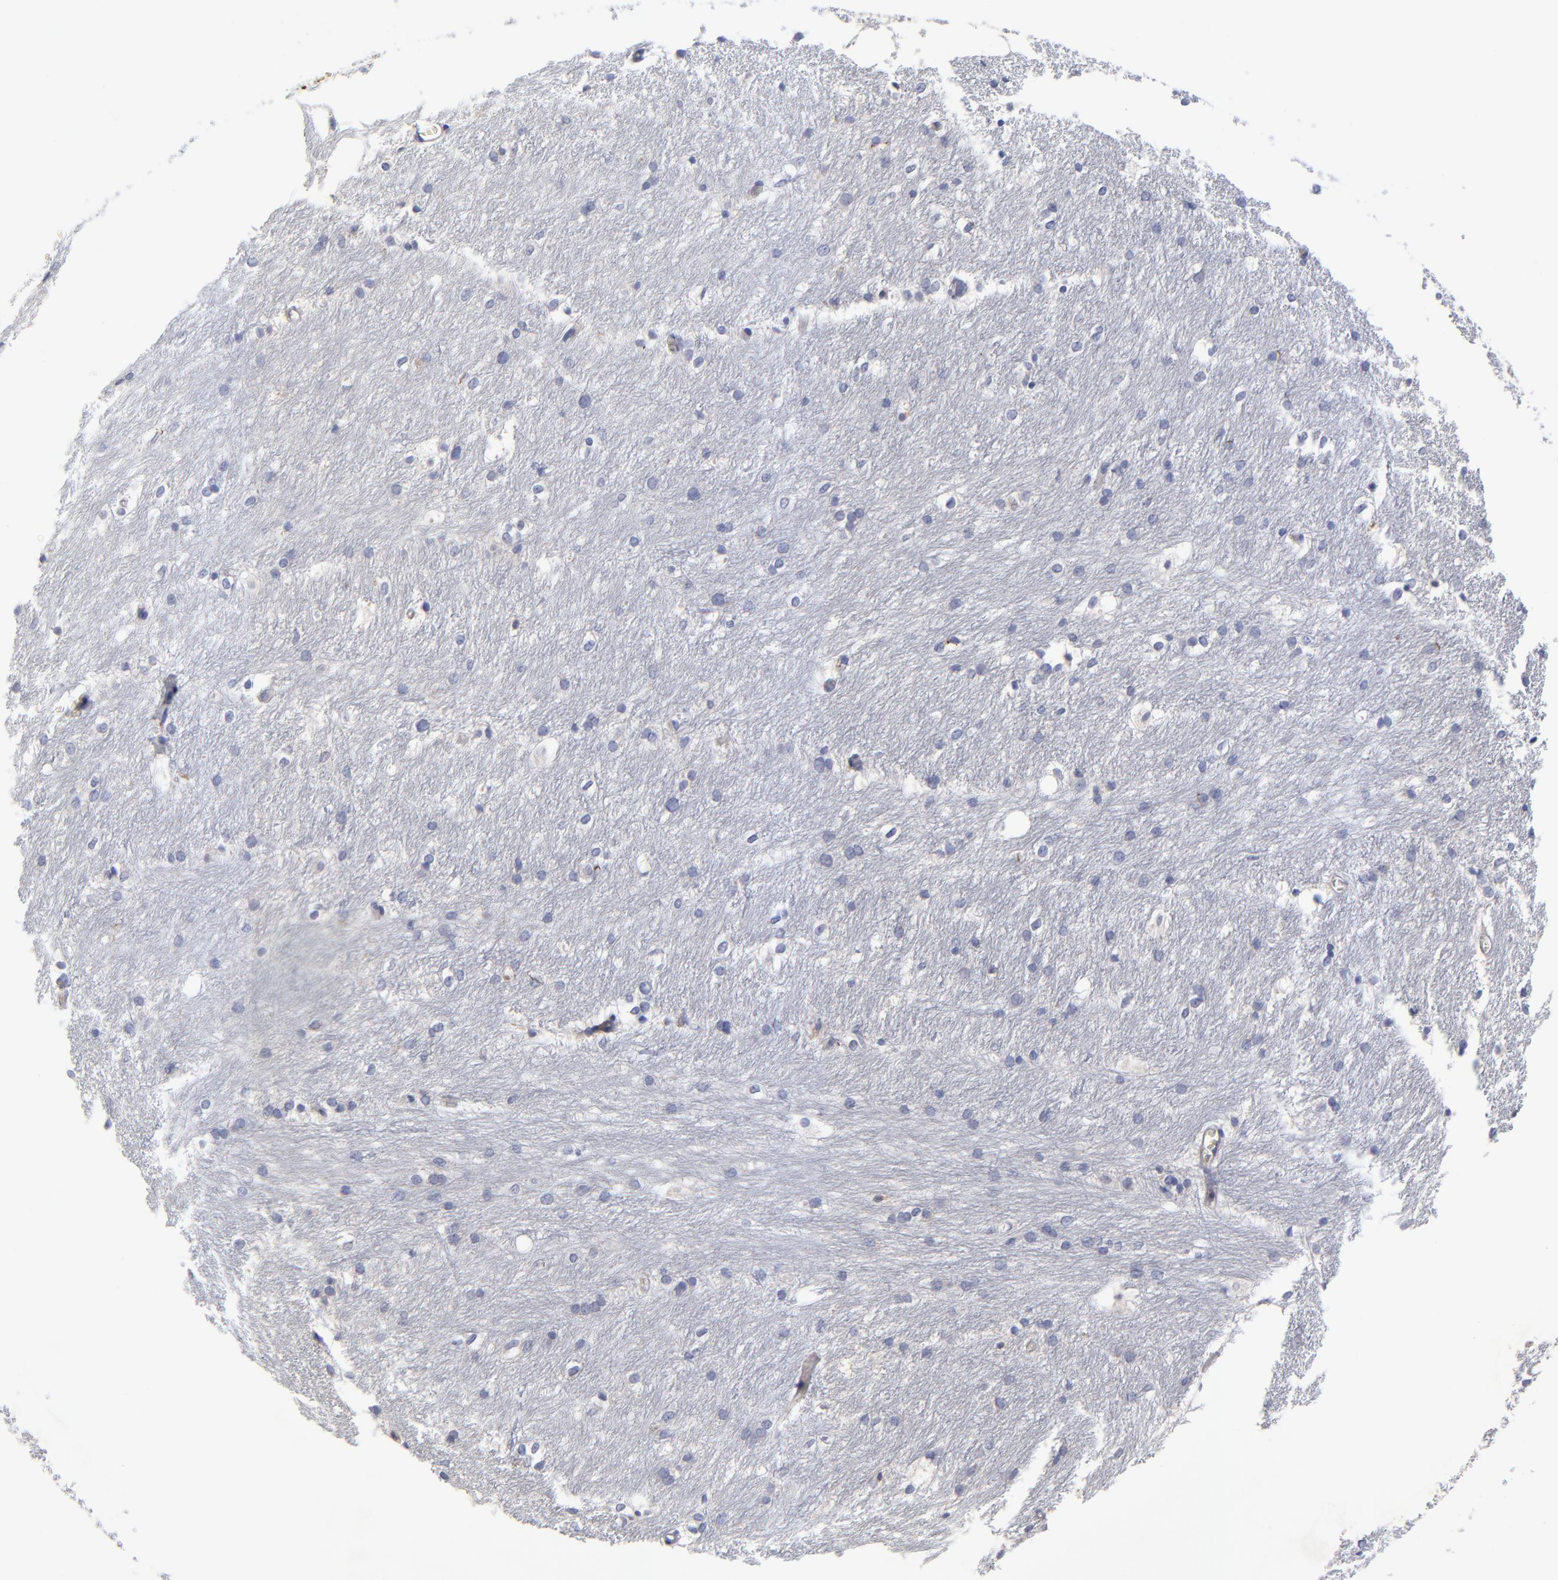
{"staining": {"intensity": "weak", "quantity": "25%-75%", "location": "cytoplasmic/membranous"}, "tissue": "caudate", "cell_type": "Neuronal cells", "image_type": "normal", "snomed": [{"axis": "morphology", "description": "Normal tissue, NOS"}, {"axis": "topography", "description": "Lateral ventricle wall"}], "caption": "High-power microscopy captured an immunohistochemistry histopathology image of normal caudate, revealing weak cytoplasmic/membranous positivity in approximately 25%-75% of neuronal cells. (DAB IHC, brown staining for protein, blue staining for nuclei).", "gene": "SULF2", "patient": {"sex": "female", "age": 19}}